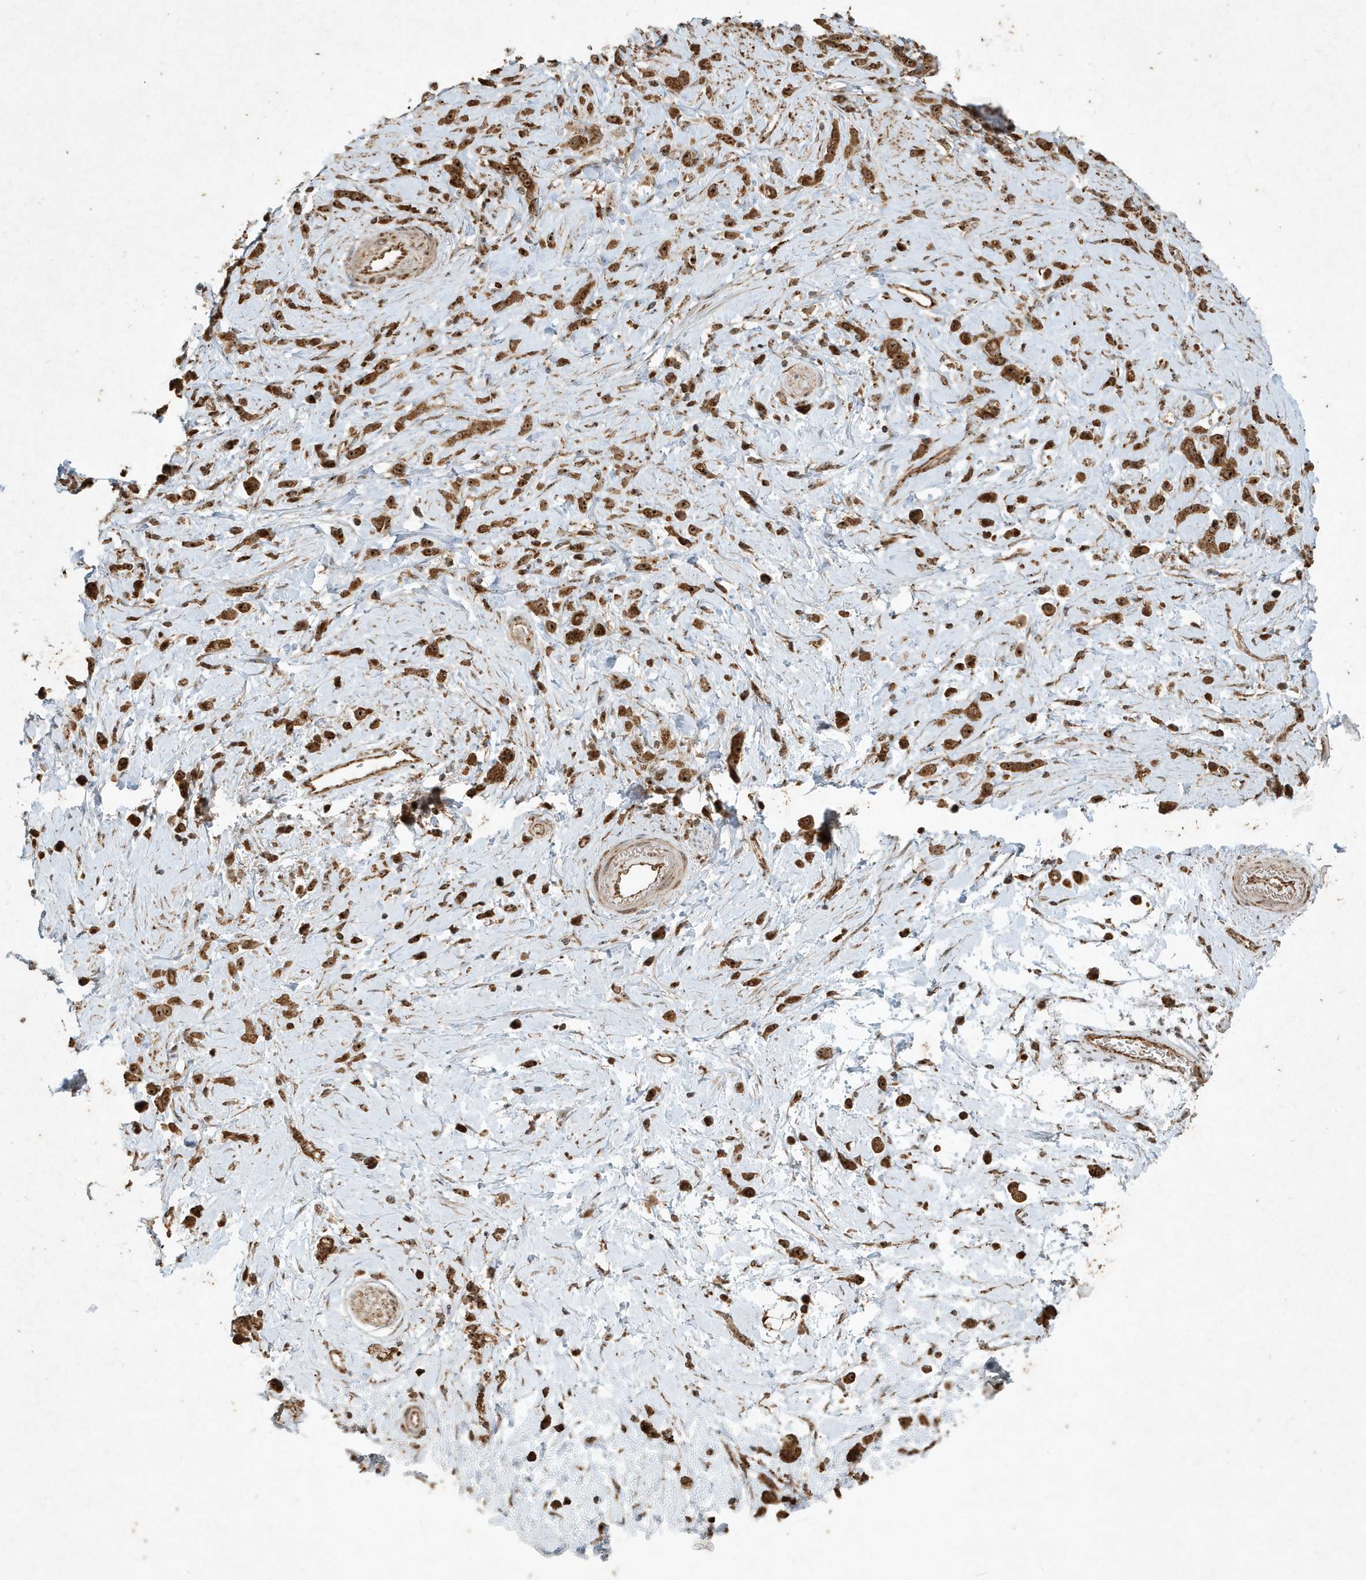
{"staining": {"intensity": "strong", "quantity": ">75%", "location": "cytoplasmic/membranous,nuclear"}, "tissue": "stomach cancer", "cell_type": "Tumor cells", "image_type": "cancer", "snomed": [{"axis": "morphology", "description": "Adenocarcinoma, NOS"}, {"axis": "topography", "description": "Stomach"}], "caption": "An IHC photomicrograph of tumor tissue is shown. Protein staining in brown highlights strong cytoplasmic/membranous and nuclear positivity in adenocarcinoma (stomach) within tumor cells. The protein is stained brown, and the nuclei are stained in blue (DAB (3,3'-diaminobenzidine) IHC with brightfield microscopy, high magnification).", "gene": "ABCB9", "patient": {"sex": "female", "age": 60}}